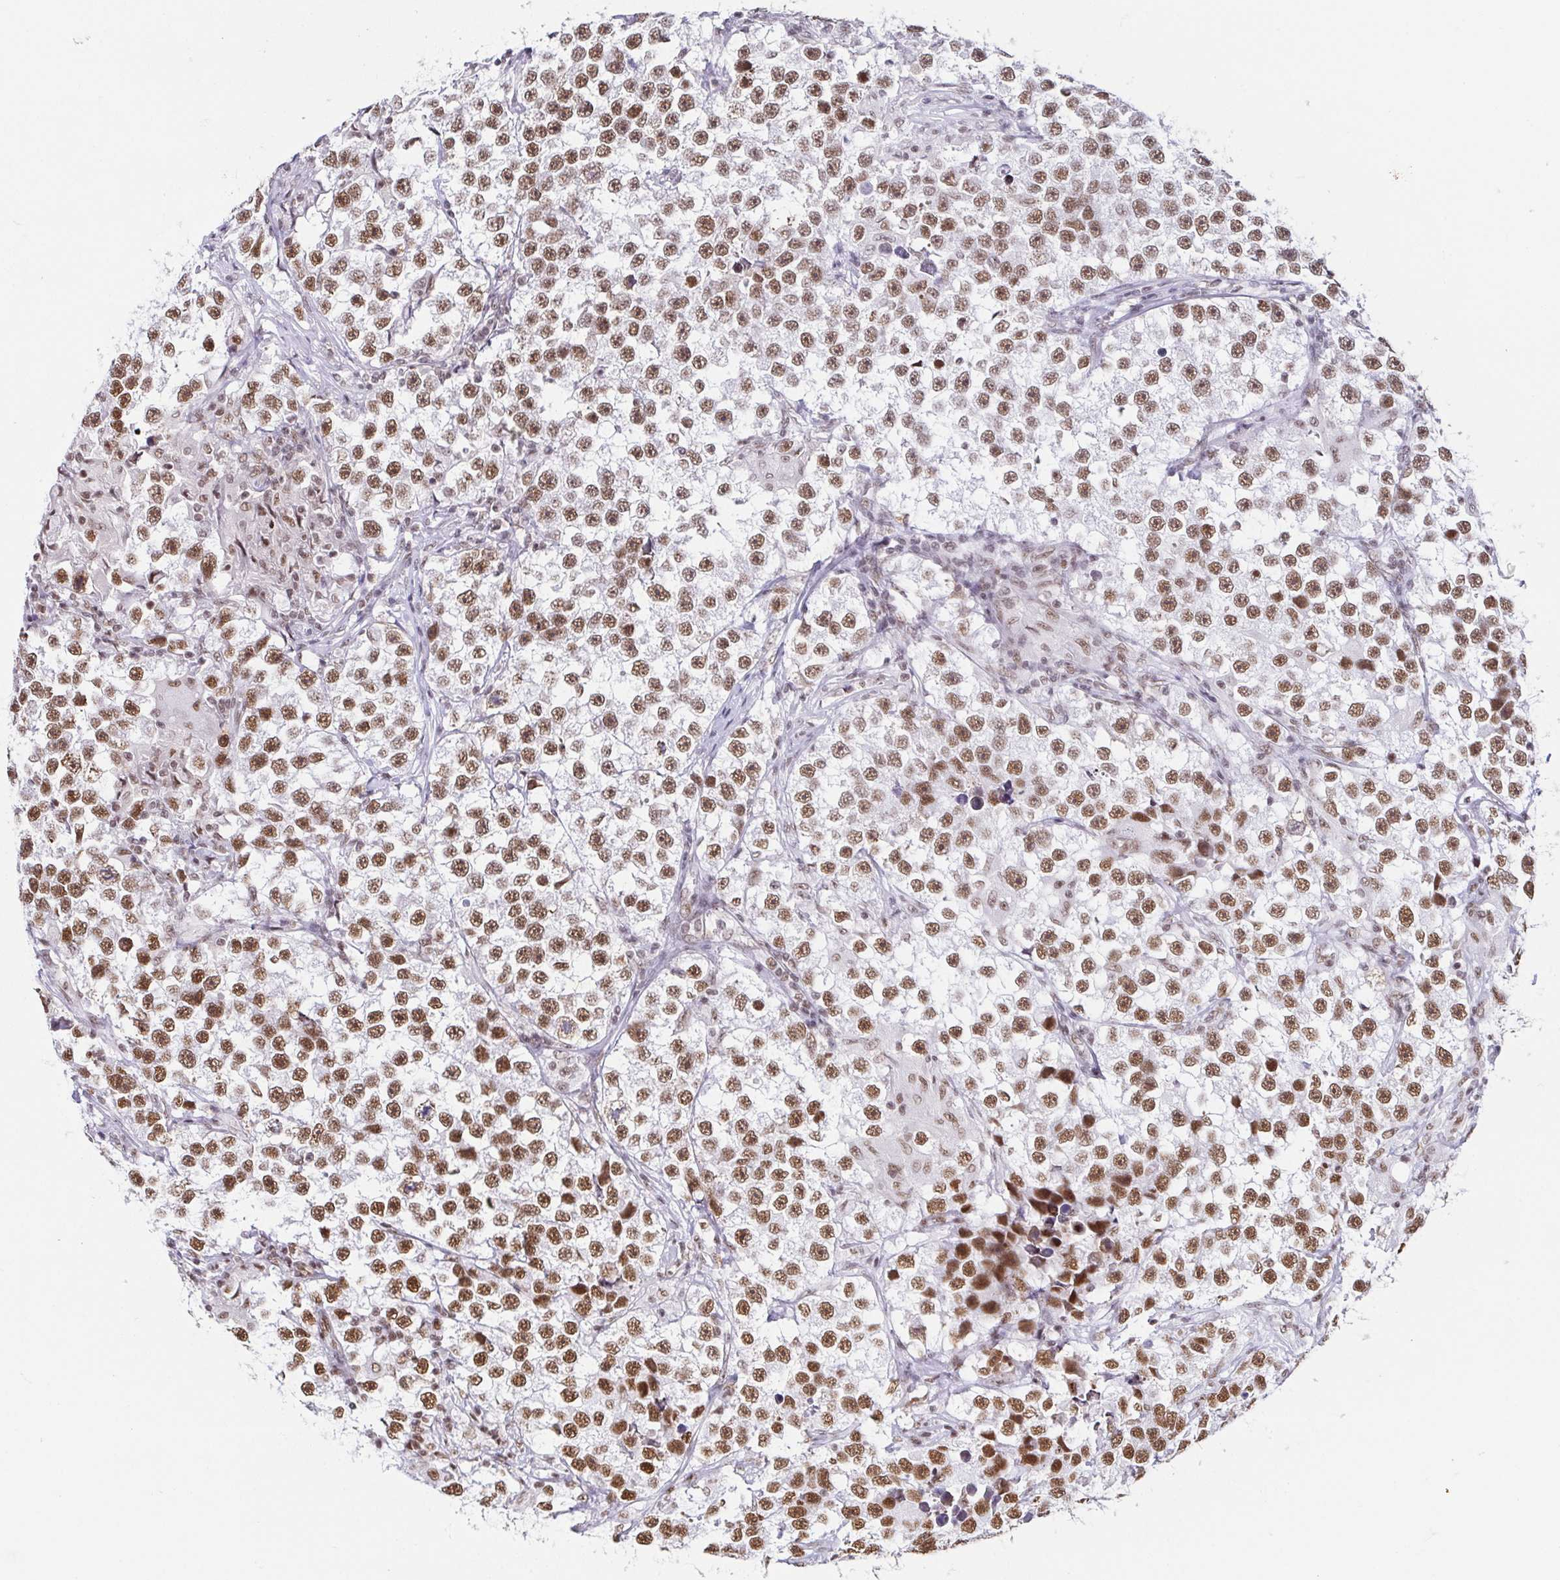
{"staining": {"intensity": "moderate", "quantity": ">75%", "location": "nuclear"}, "tissue": "testis cancer", "cell_type": "Tumor cells", "image_type": "cancer", "snomed": [{"axis": "morphology", "description": "Seminoma, NOS"}, {"axis": "topography", "description": "Testis"}], "caption": "Human seminoma (testis) stained for a protein (brown) reveals moderate nuclear positive positivity in about >75% of tumor cells.", "gene": "EWSR1", "patient": {"sex": "male", "age": 46}}